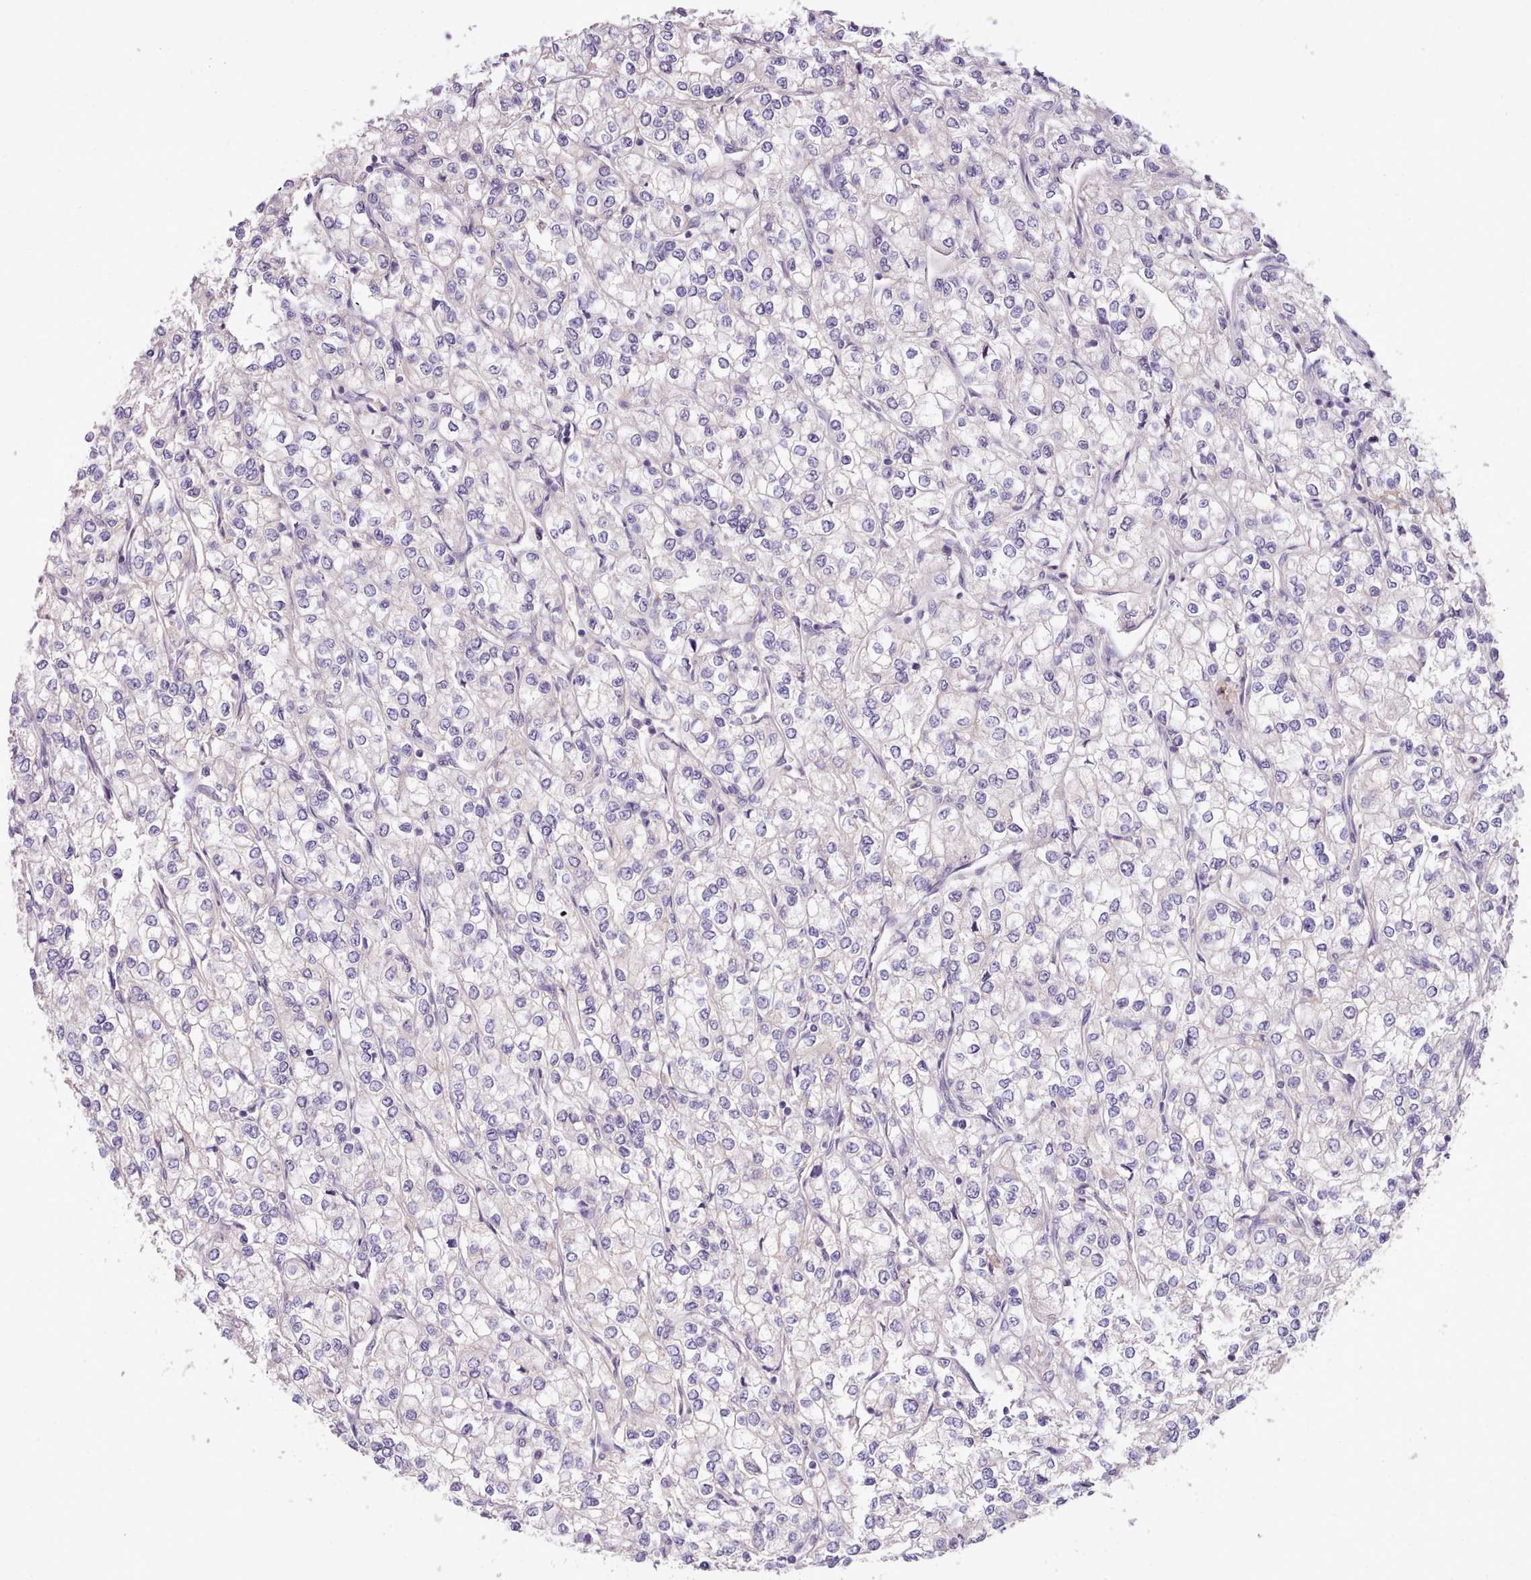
{"staining": {"intensity": "negative", "quantity": "none", "location": "none"}, "tissue": "renal cancer", "cell_type": "Tumor cells", "image_type": "cancer", "snomed": [{"axis": "morphology", "description": "Adenocarcinoma, NOS"}, {"axis": "topography", "description": "Kidney"}], "caption": "Tumor cells are negative for protein expression in human adenocarcinoma (renal).", "gene": "CYP2A13", "patient": {"sex": "male", "age": 80}}